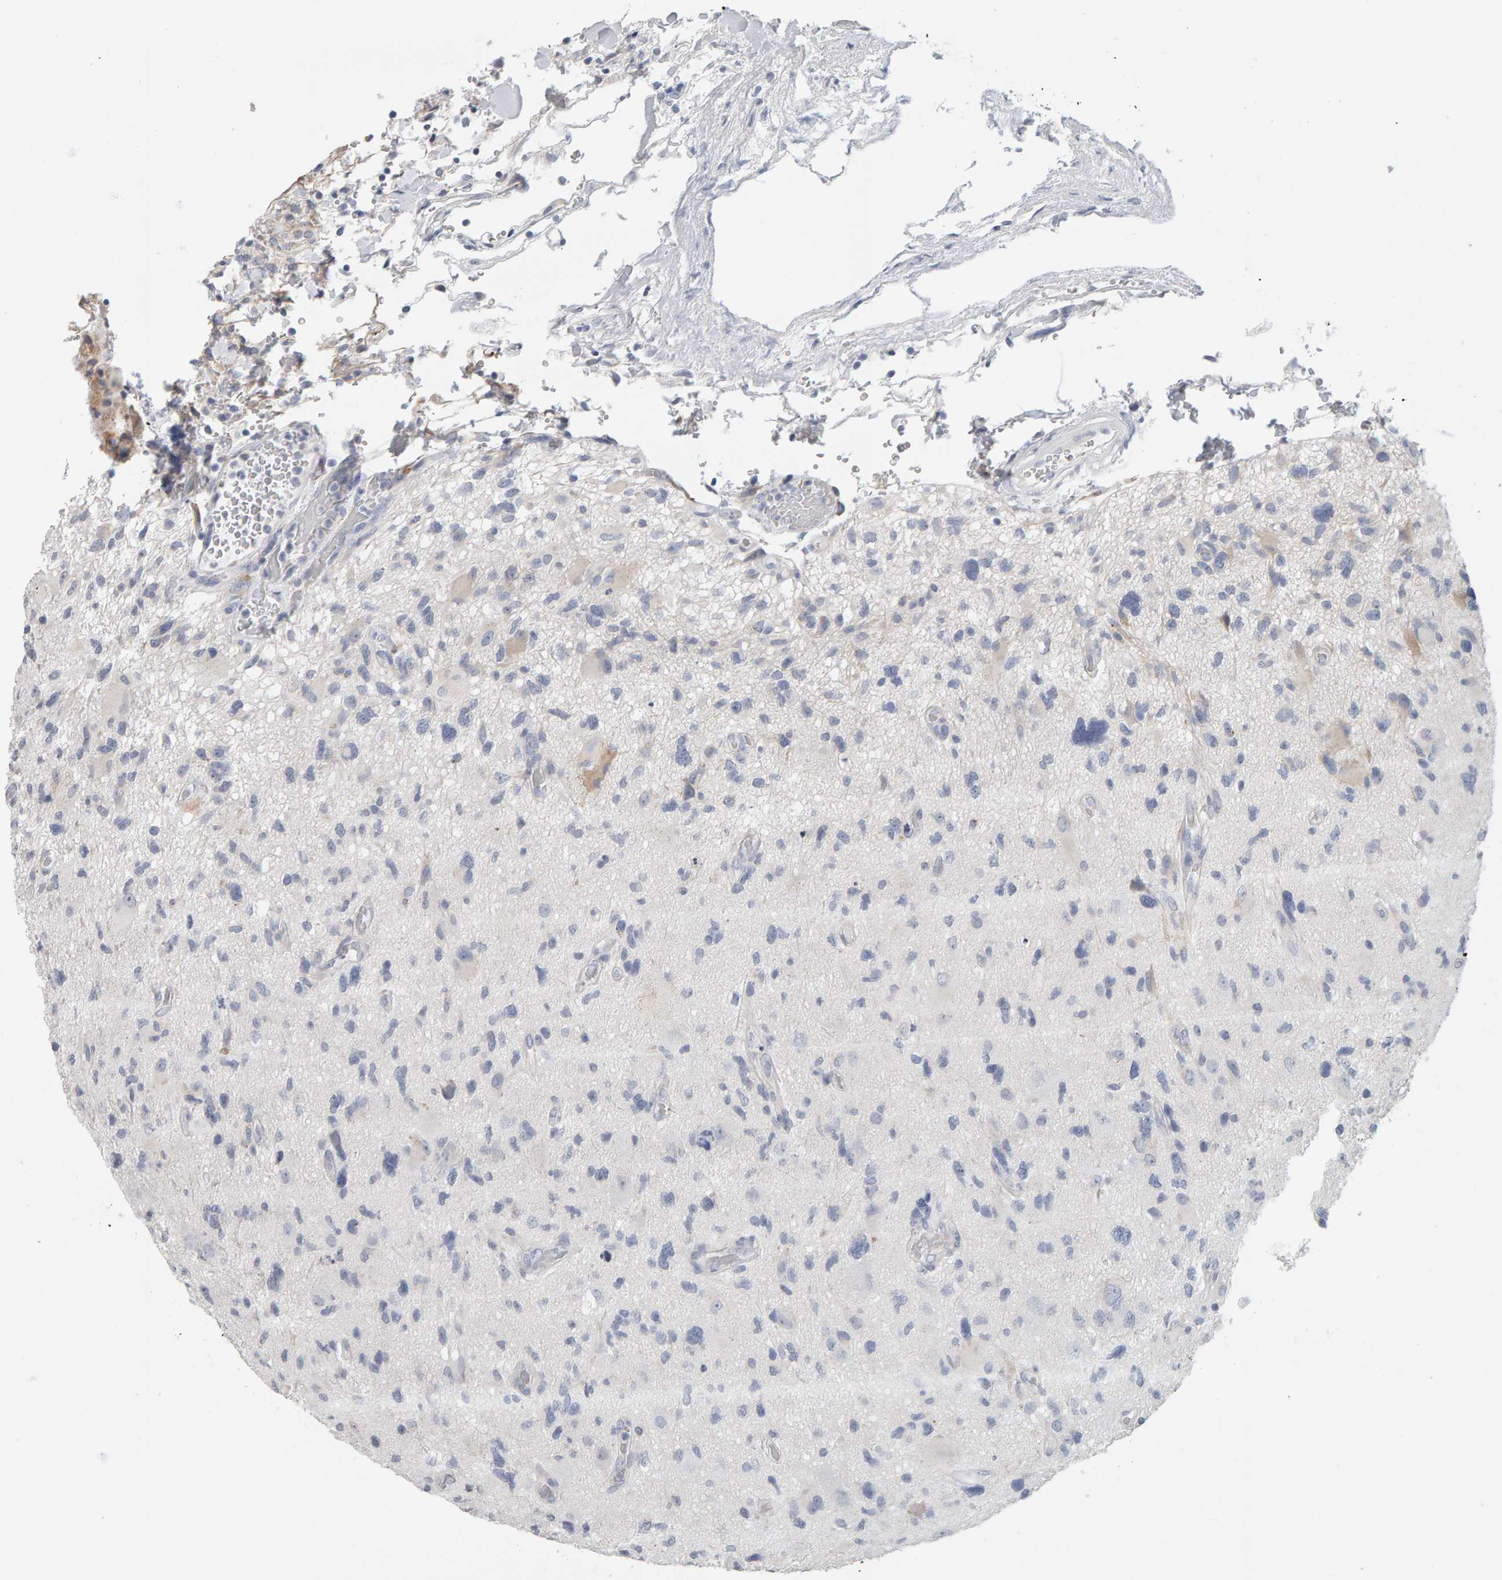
{"staining": {"intensity": "negative", "quantity": "none", "location": "none"}, "tissue": "glioma", "cell_type": "Tumor cells", "image_type": "cancer", "snomed": [{"axis": "morphology", "description": "Glioma, malignant, High grade"}, {"axis": "topography", "description": "Brain"}], "caption": "High power microscopy image of an IHC histopathology image of malignant glioma (high-grade), revealing no significant staining in tumor cells. (DAB IHC visualized using brightfield microscopy, high magnification).", "gene": "ADHFE1", "patient": {"sex": "male", "age": 33}}